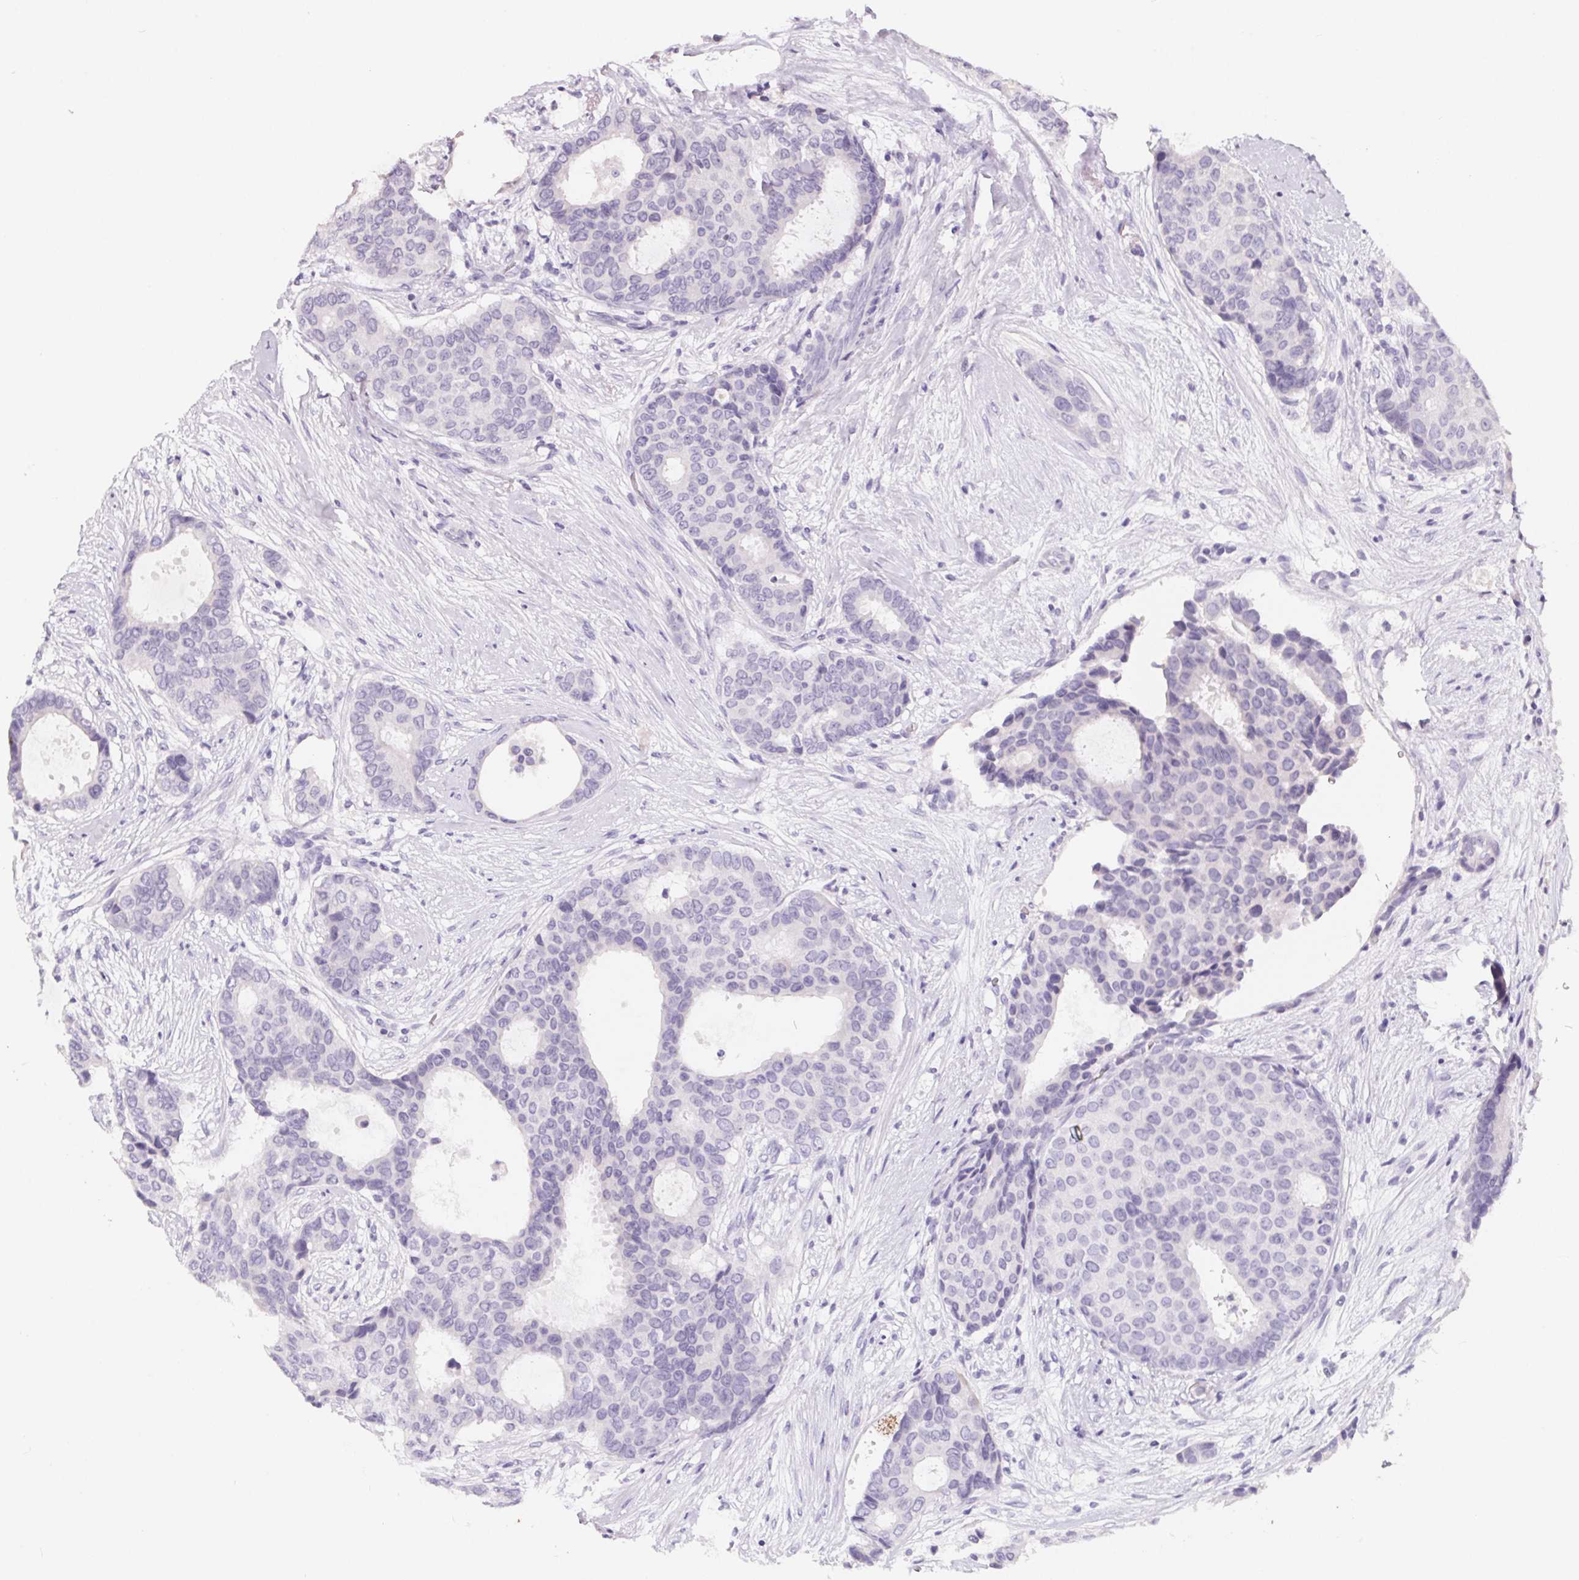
{"staining": {"intensity": "negative", "quantity": "none", "location": "none"}, "tissue": "breast cancer", "cell_type": "Tumor cells", "image_type": "cancer", "snomed": [{"axis": "morphology", "description": "Duct carcinoma"}, {"axis": "topography", "description": "Breast"}], "caption": "A high-resolution micrograph shows IHC staining of breast intraductal carcinoma, which reveals no significant staining in tumor cells.", "gene": "FDX1", "patient": {"sex": "female", "age": 75}}